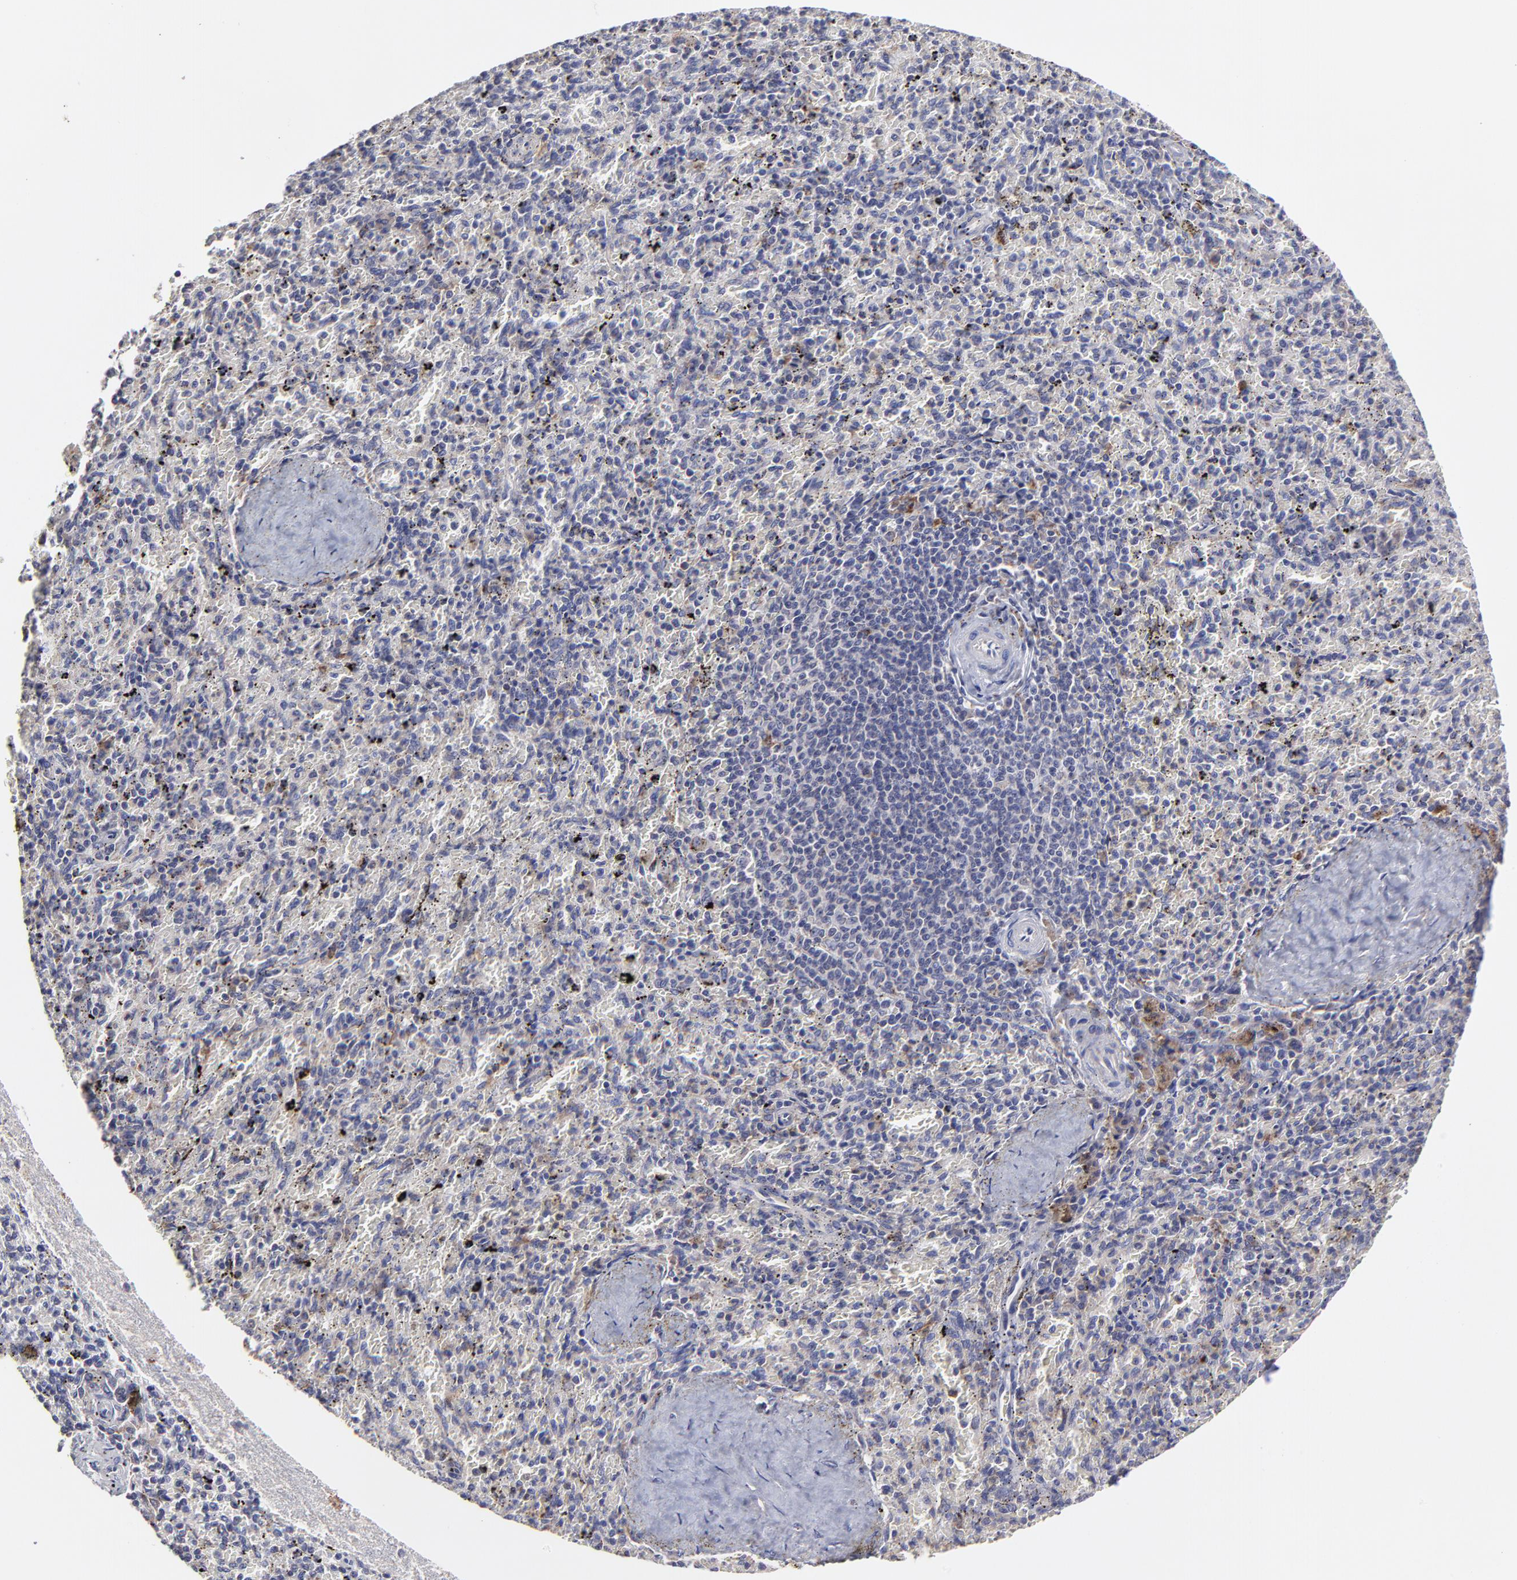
{"staining": {"intensity": "moderate", "quantity": "<25%", "location": "cytoplasmic/membranous"}, "tissue": "spleen", "cell_type": "Cells in red pulp", "image_type": "normal", "snomed": [{"axis": "morphology", "description": "Normal tissue, NOS"}, {"axis": "topography", "description": "Spleen"}], "caption": "Immunohistochemistry of benign human spleen exhibits low levels of moderate cytoplasmic/membranous expression in approximately <25% of cells in red pulp. (DAB (3,3'-diaminobenzidine) = brown stain, brightfield microscopy at high magnification).", "gene": "GCSAM", "patient": {"sex": "female", "age": 43}}